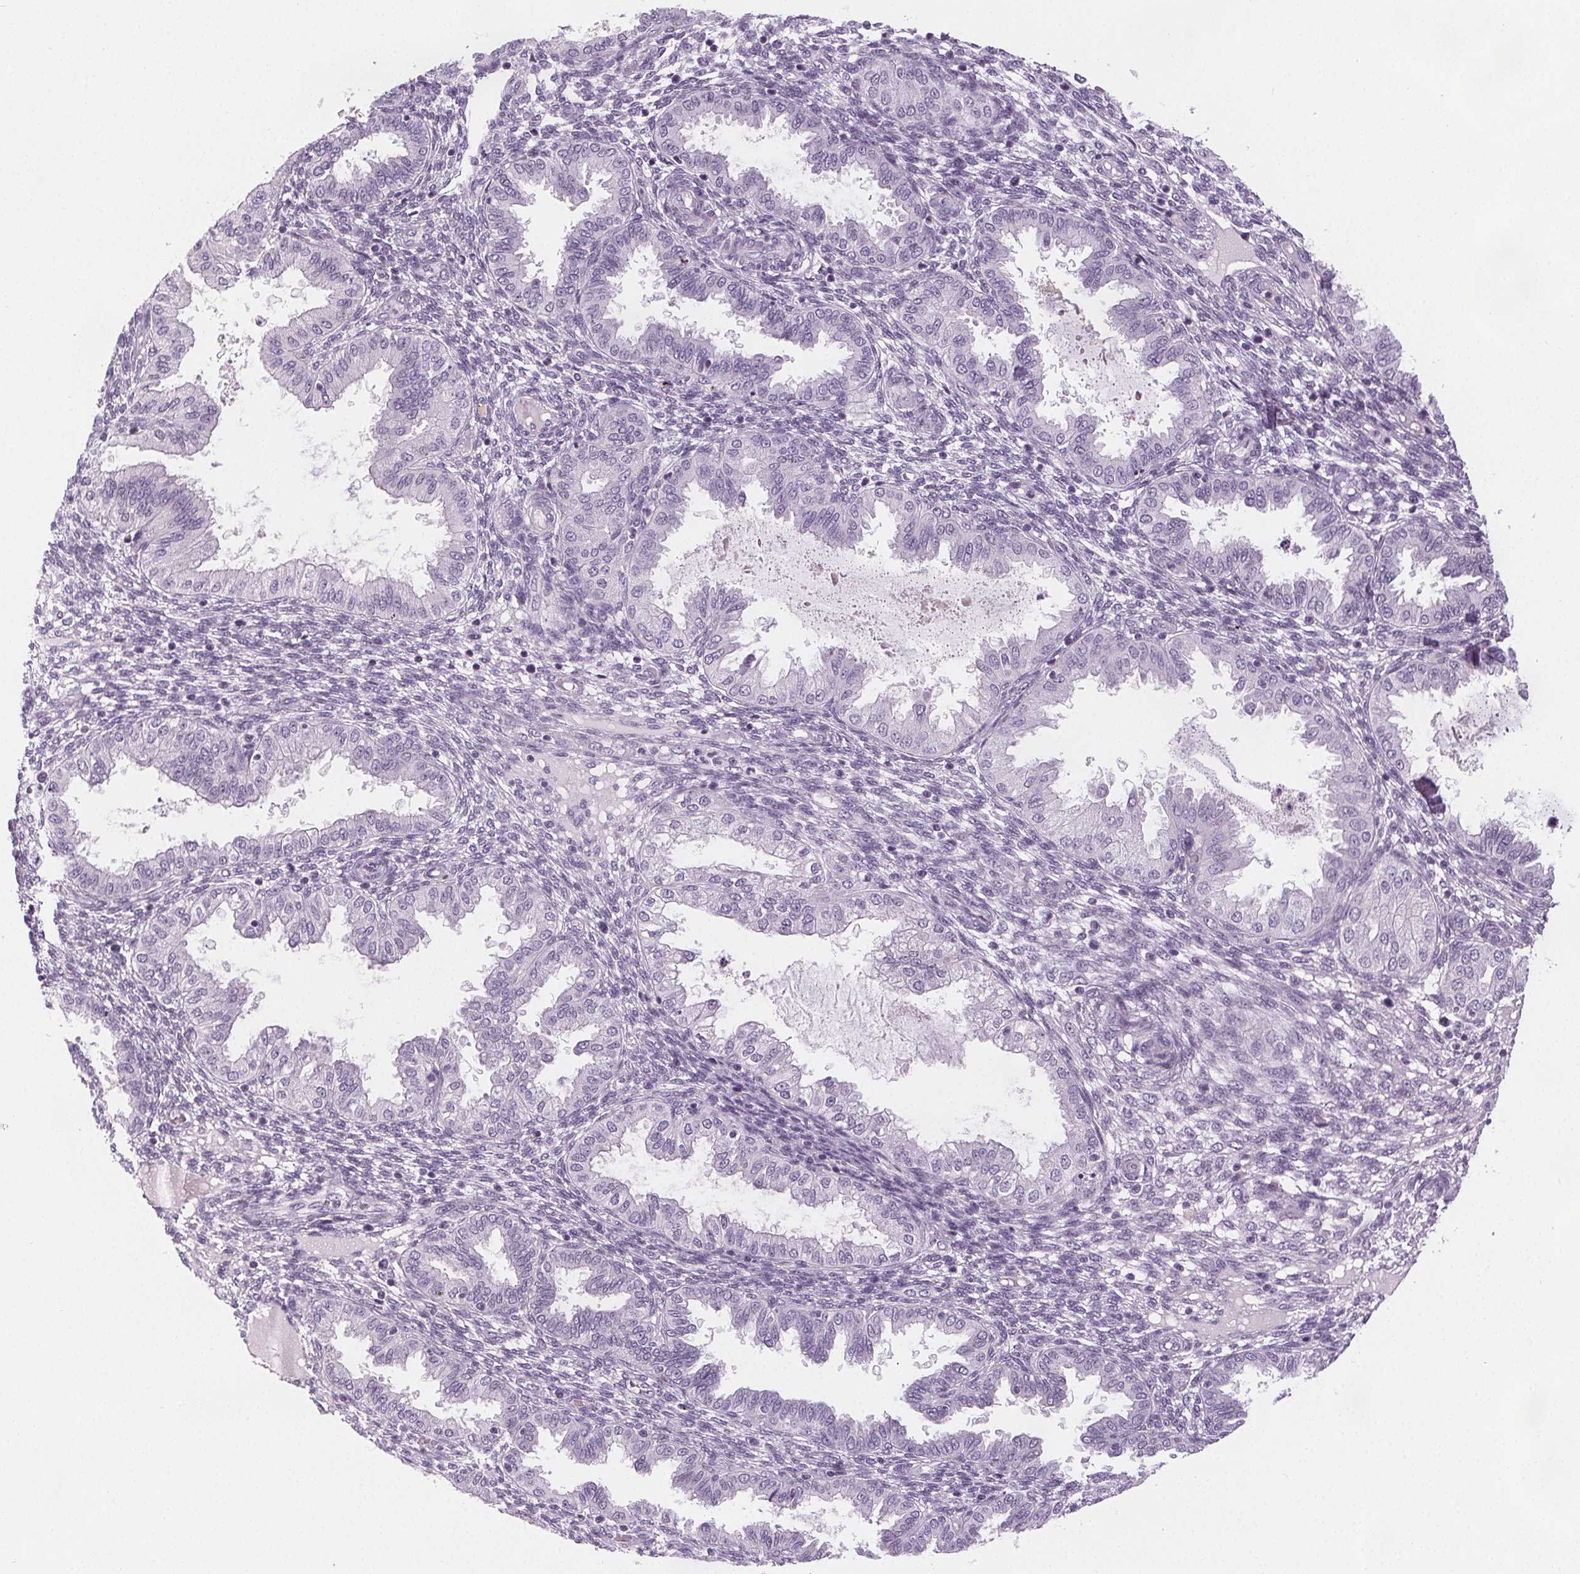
{"staining": {"intensity": "negative", "quantity": "none", "location": "none"}, "tissue": "endometrium", "cell_type": "Cells in endometrial stroma", "image_type": "normal", "snomed": [{"axis": "morphology", "description": "Normal tissue, NOS"}, {"axis": "topography", "description": "Endometrium"}], "caption": "IHC of unremarkable human endometrium shows no positivity in cells in endometrial stroma.", "gene": "SLC5A12", "patient": {"sex": "female", "age": 33}}